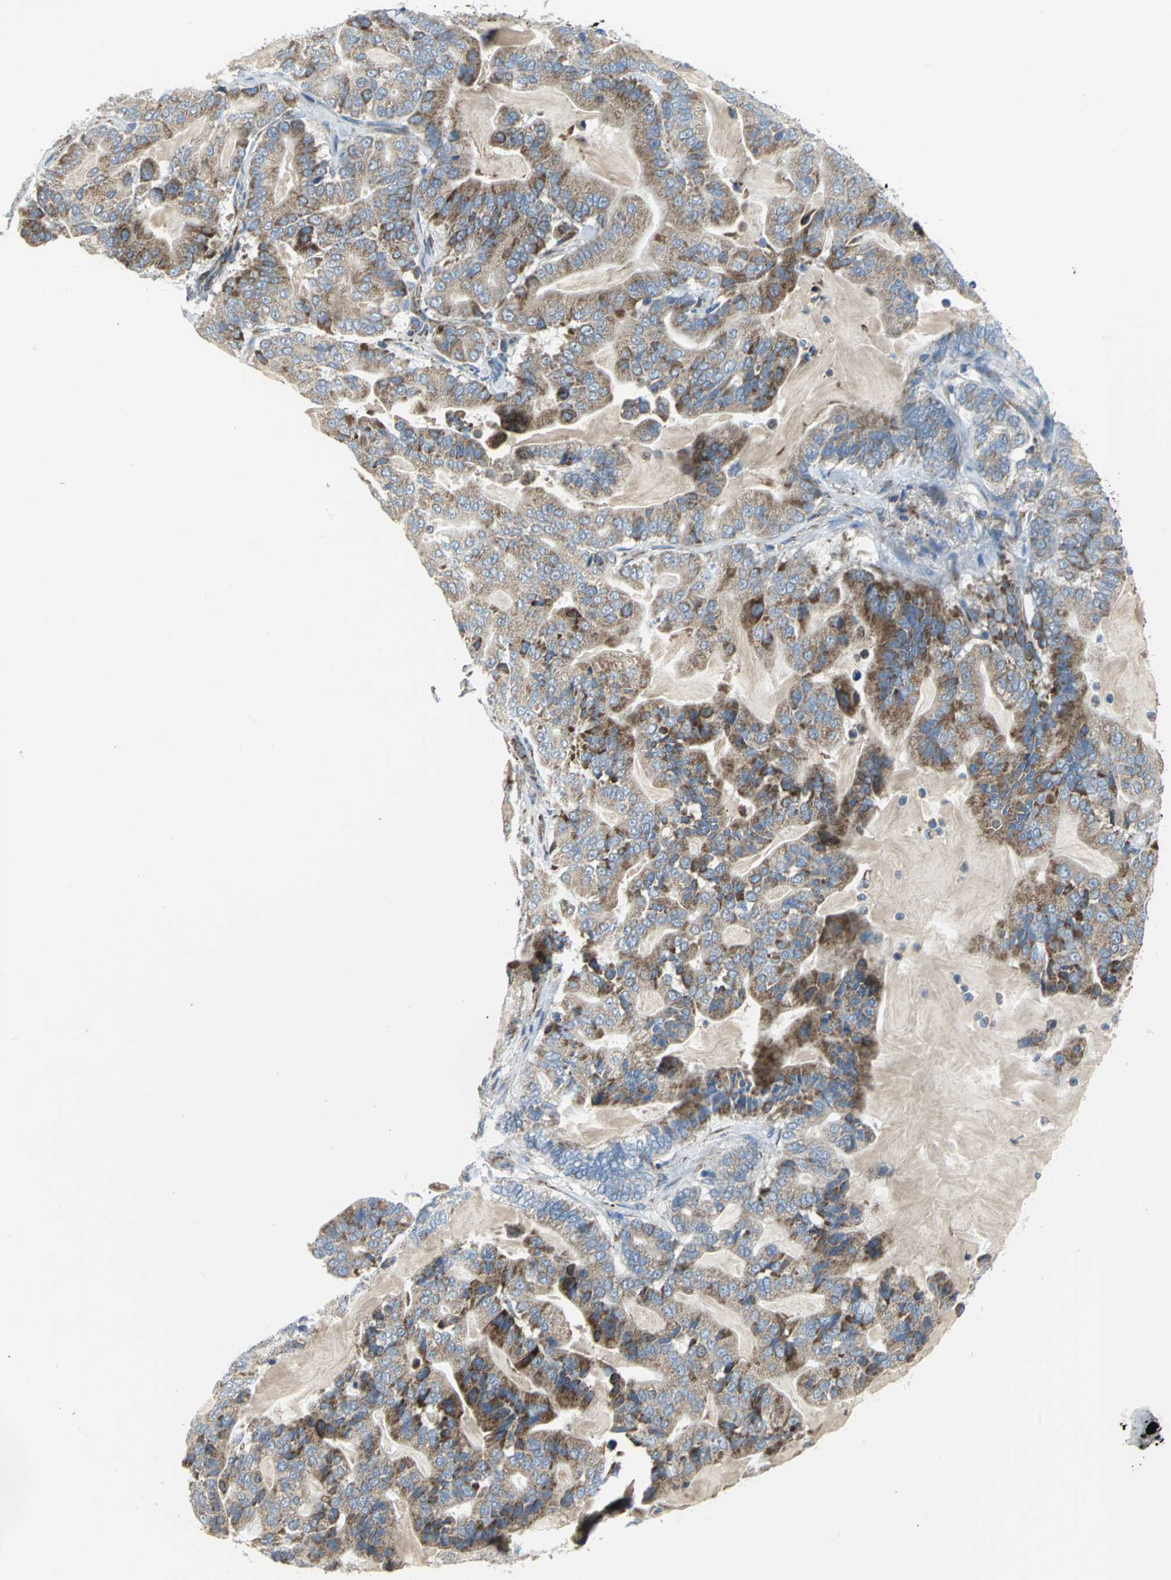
{"staining": {"intensity": "strong", "quantity": ">75%", "location": "cytoplasmic/membranous"}, "tissue": "pancreatic cancer", "cell_type": "Tumor cells", "image_type": "cancer", "snomed": [{"axis": "morphology", "description": "Adenocarcinoma, NOS"}, {"axis": "topography", "description": "Pancreas"}], "caption": "This is a histology image of IHC staining of pancreatic cancer (adenocarcinoma), which shows strong staining in the cytoplasmic/membranous of tumor cells.", "gene": "TULP4", "patient": {"sex": "male", "age": 63}}